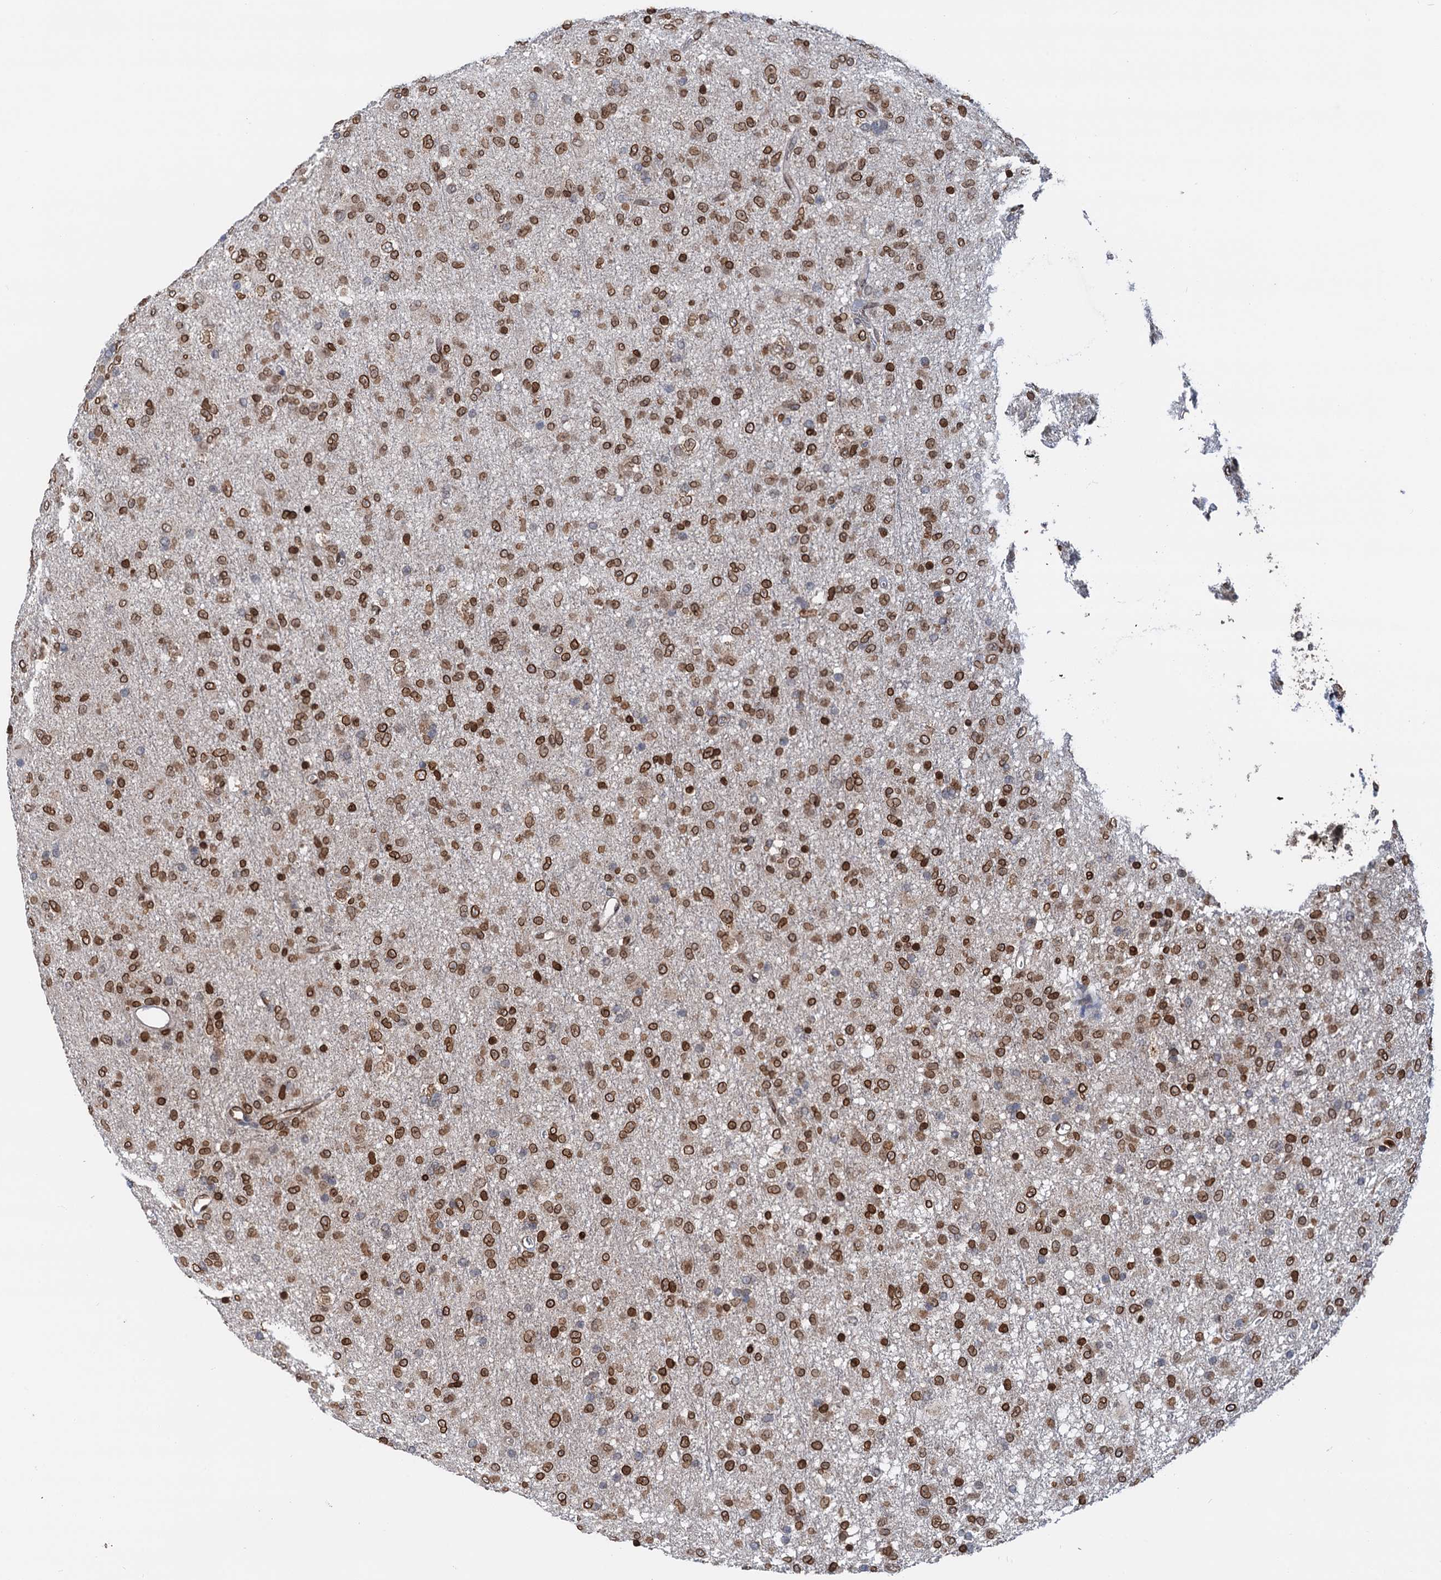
{"staining": {"intensity": "moderate", "quantity": ">75%", "location": "cytoplasmic/membranous,nuclear"}, "tissue": "glioma", "cell_type": "Tumor cells", "image_type": "cancer", "snomed": [{"axis": "morphology", "description": "Glioma, malignant, Low grade"}, {"axis": "topography", "description": "Brain"}], "caption": "Low-grade glioma (malignant) stained for a protein (brown) reveals moderate cytoplasmic/membranous and nuclear positive positivity in approximately >75% of tumor cells.", "gene": "ZC3H13", "patient": {"sex": "male", "age": 65}}